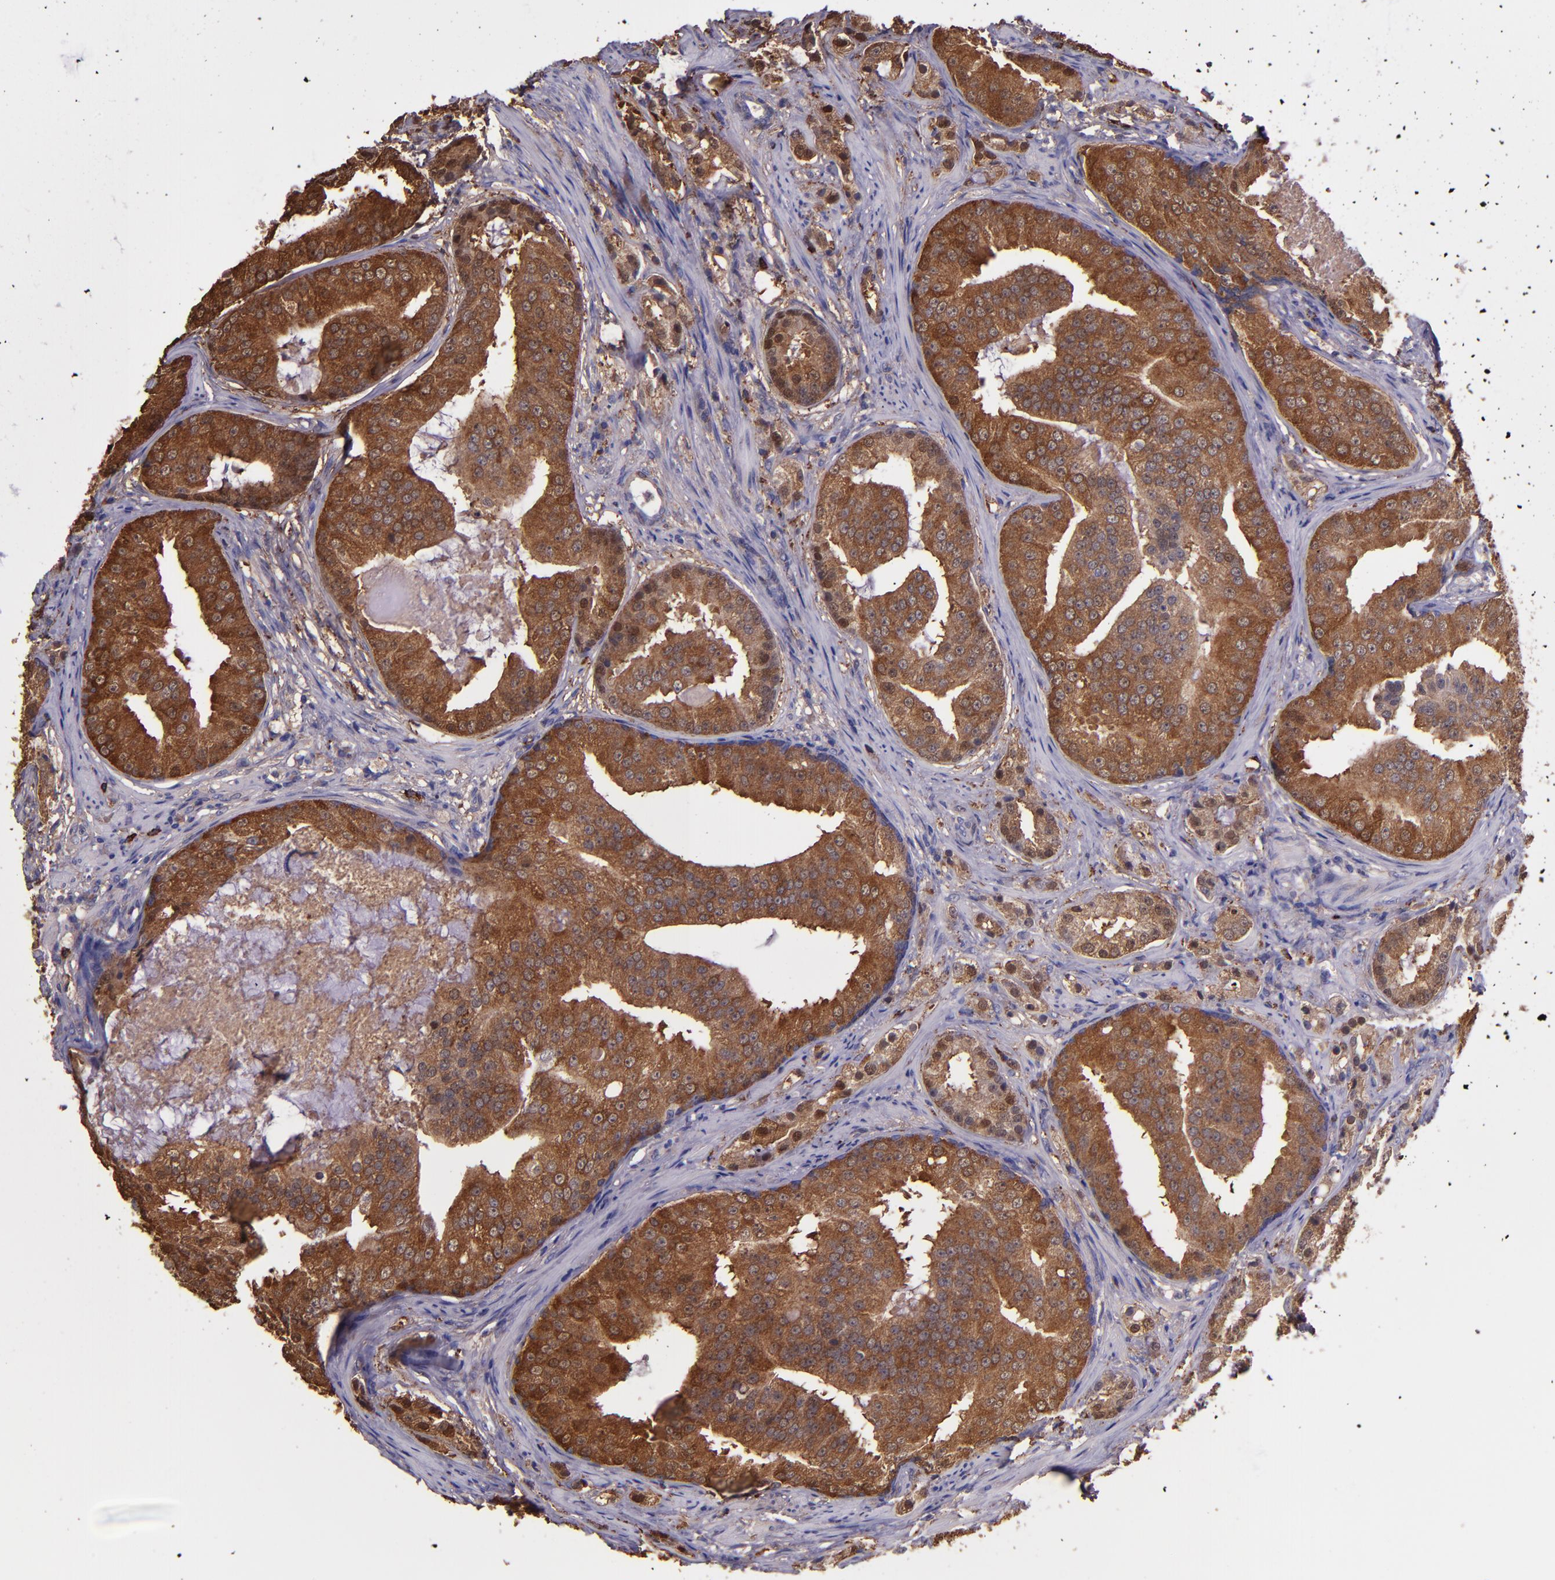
{"staining": {"intensity": "moderate", "quantity": ">75%", "location": "cytoplasmic/membranous,nuclear"}, "tissue": "prostate cancer", "cell_type": "Tumor cells", "image_type": "cancer", "snomed": [{"axis": "morphology", "description": "Adenocarcinoma, High grade"}, {"axis": "topography", "description": "Prostate"}], "caption": "The photomicrograph displays immunohistochemical staining of prostate cancer (high-grade adenocarcinoma). There is moderate cytoplasmic/membranous and nuclear positivity is identified in about >75% of tumor cells. The protein of interest is shown in brown color, while the nuclei are stained blue.", "gene": "WASHC1", "patient": {"sex": "male", "age": 68}}